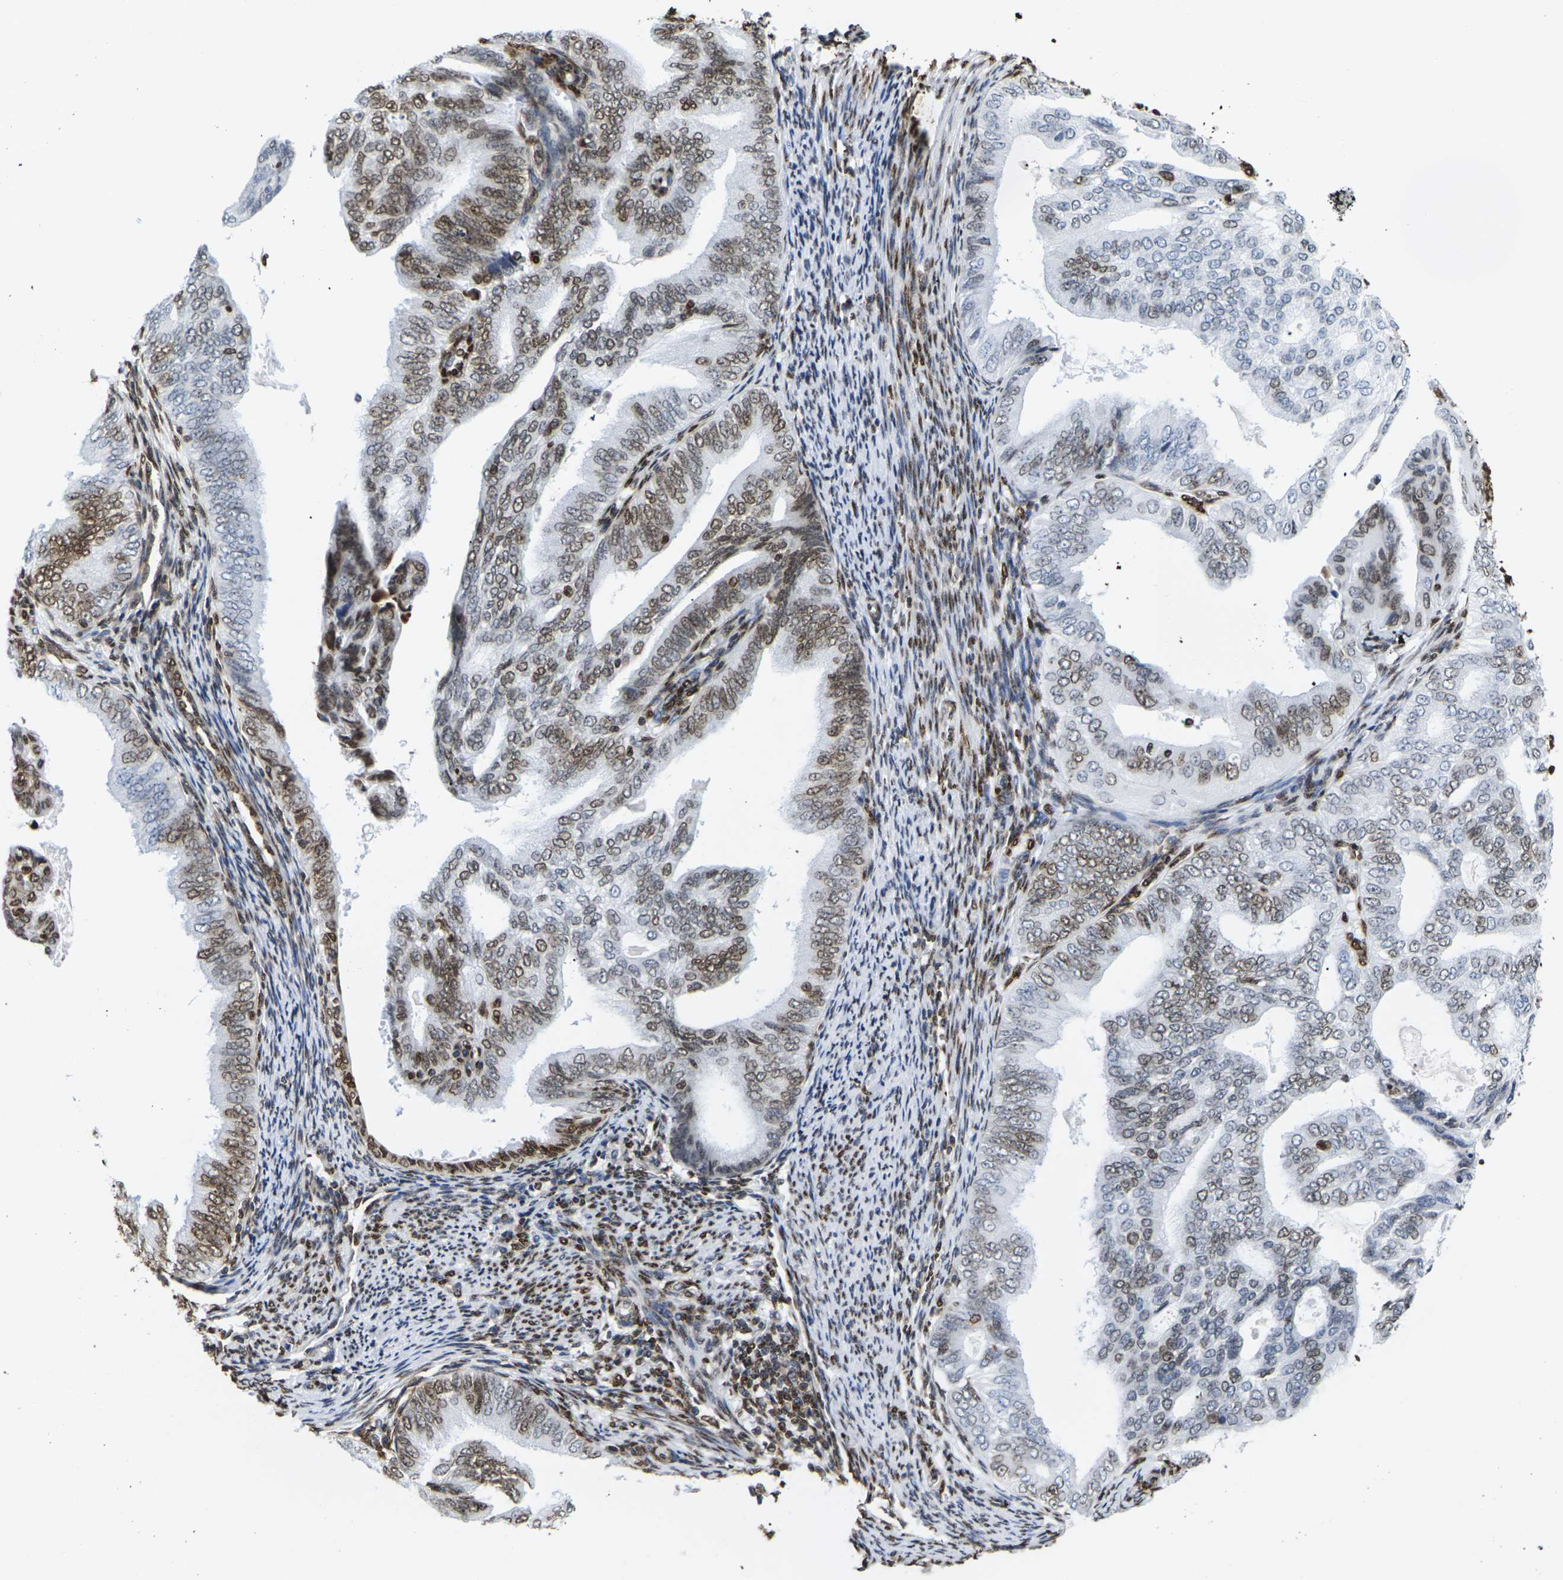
{"staining": {"intensity": "moderate", "quantity": "25%-75%", "location": "cytoplasmic/membranous,nuclear"}, "tissue": "endometrial cancer", "cell_type": "Tumor cells", "image_type": "cancer", "snomed": [{"axis": "morphology", "description": "Adenocarcinoma, NOS"}, {"axis": "topography", "description": "Endometrium"}], "caption": "IHC (DAB (3,3'-diaminobenzidine)) staining of endometrial cancer reveals moderate cytoplasmic/membranous and nuclear protein staining in about 25%-75% of tumor cells.", "gene": "H2AC21", "patient": {"sex": "female", "age": 58}}